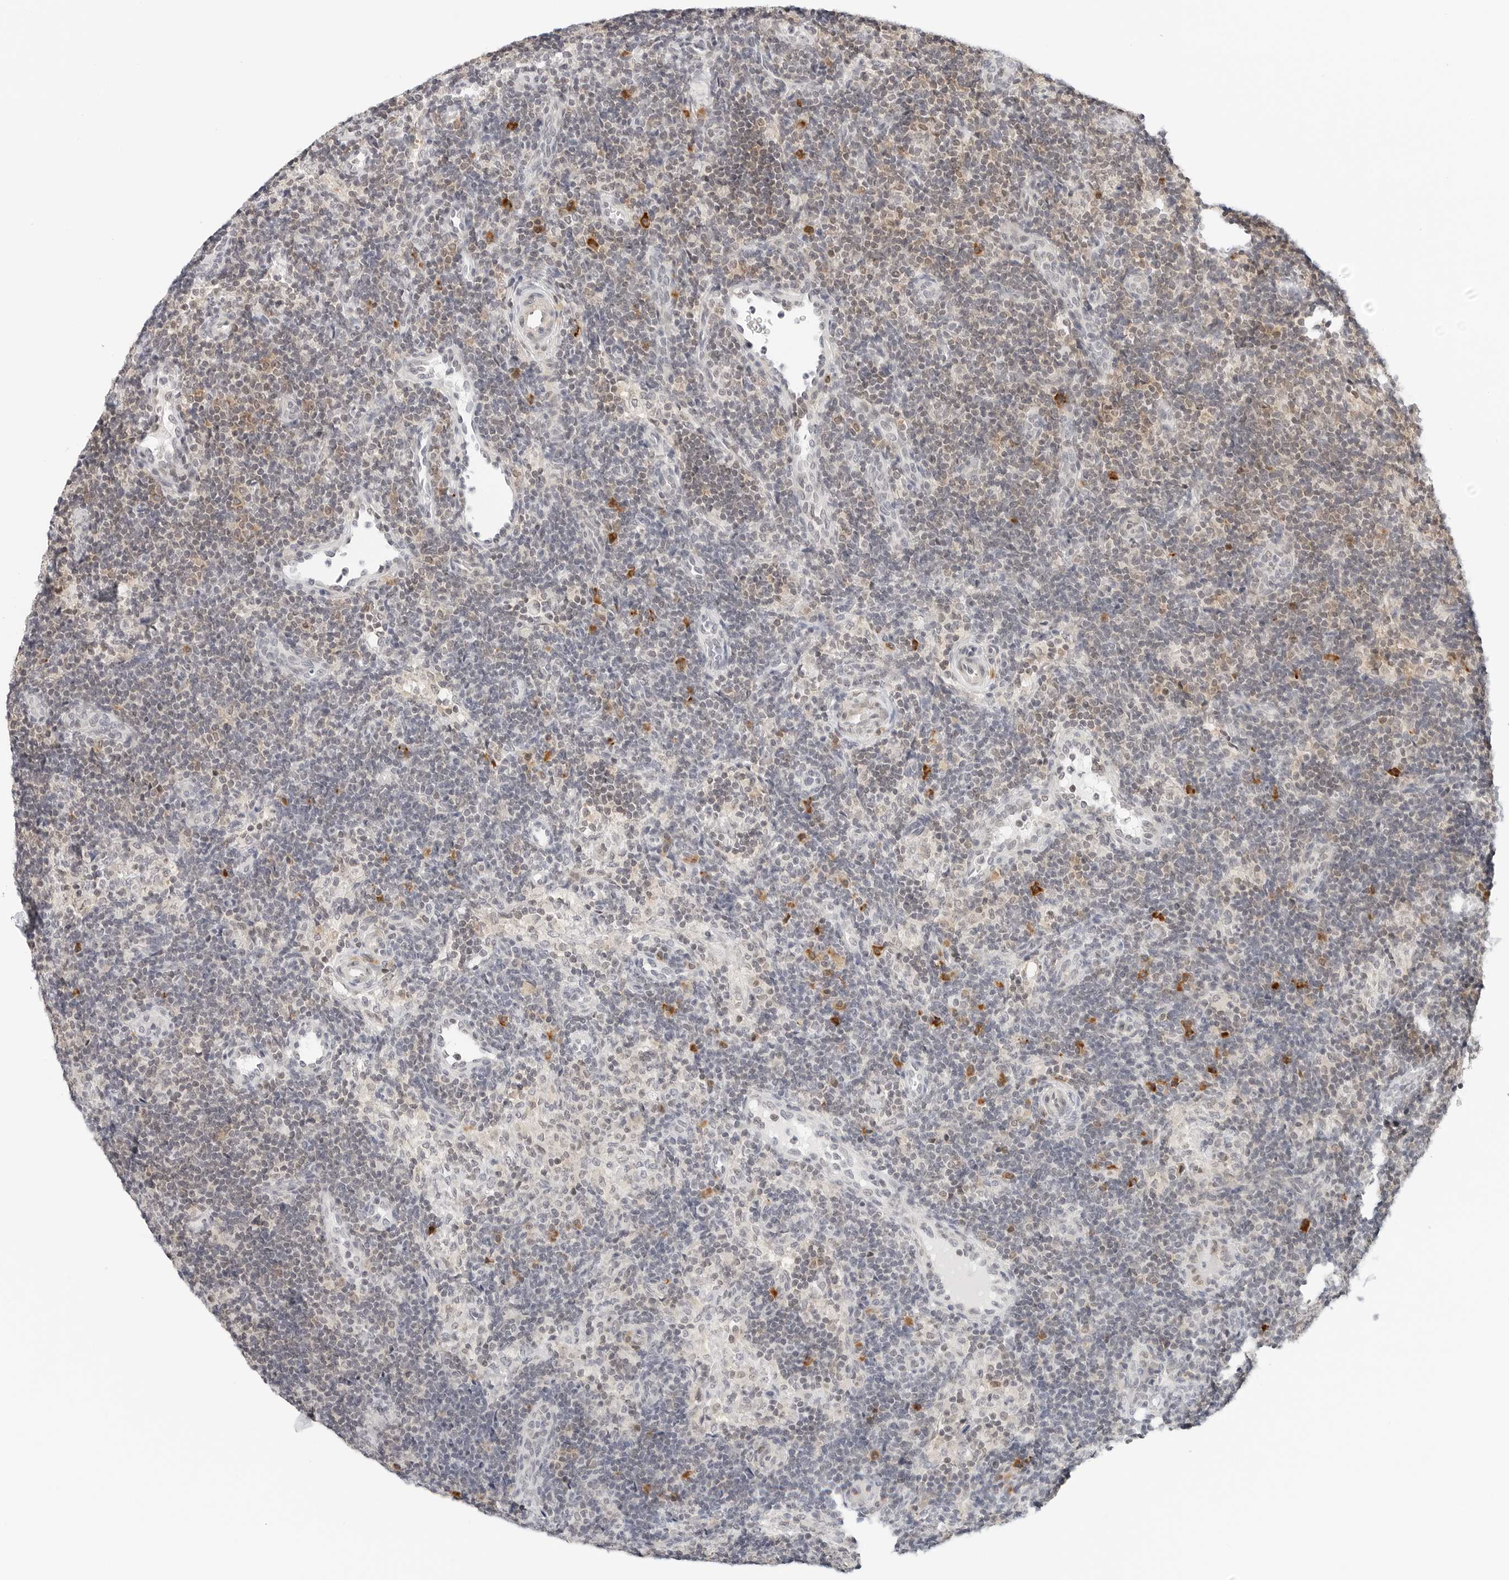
{"staining": {"intensity": "negative", "quantity": "none", "location": "none"}, "tissue": "lymph node", "cell_type": "Germinal center cells", "image_type": "normal", "snomed": [{"axis": "morphology", "description": "Normal tissue, NOS"}, {"axis": "topography", "description": "Lymph node"}], "caption": "Immunohistochemistry (IHC) micrograph of benign human lymph node stained for a protein (brown), which reveals no expression in germinal center cells.", "gene": "PARP10", "patient": {"sex": "female", "age": 22}}